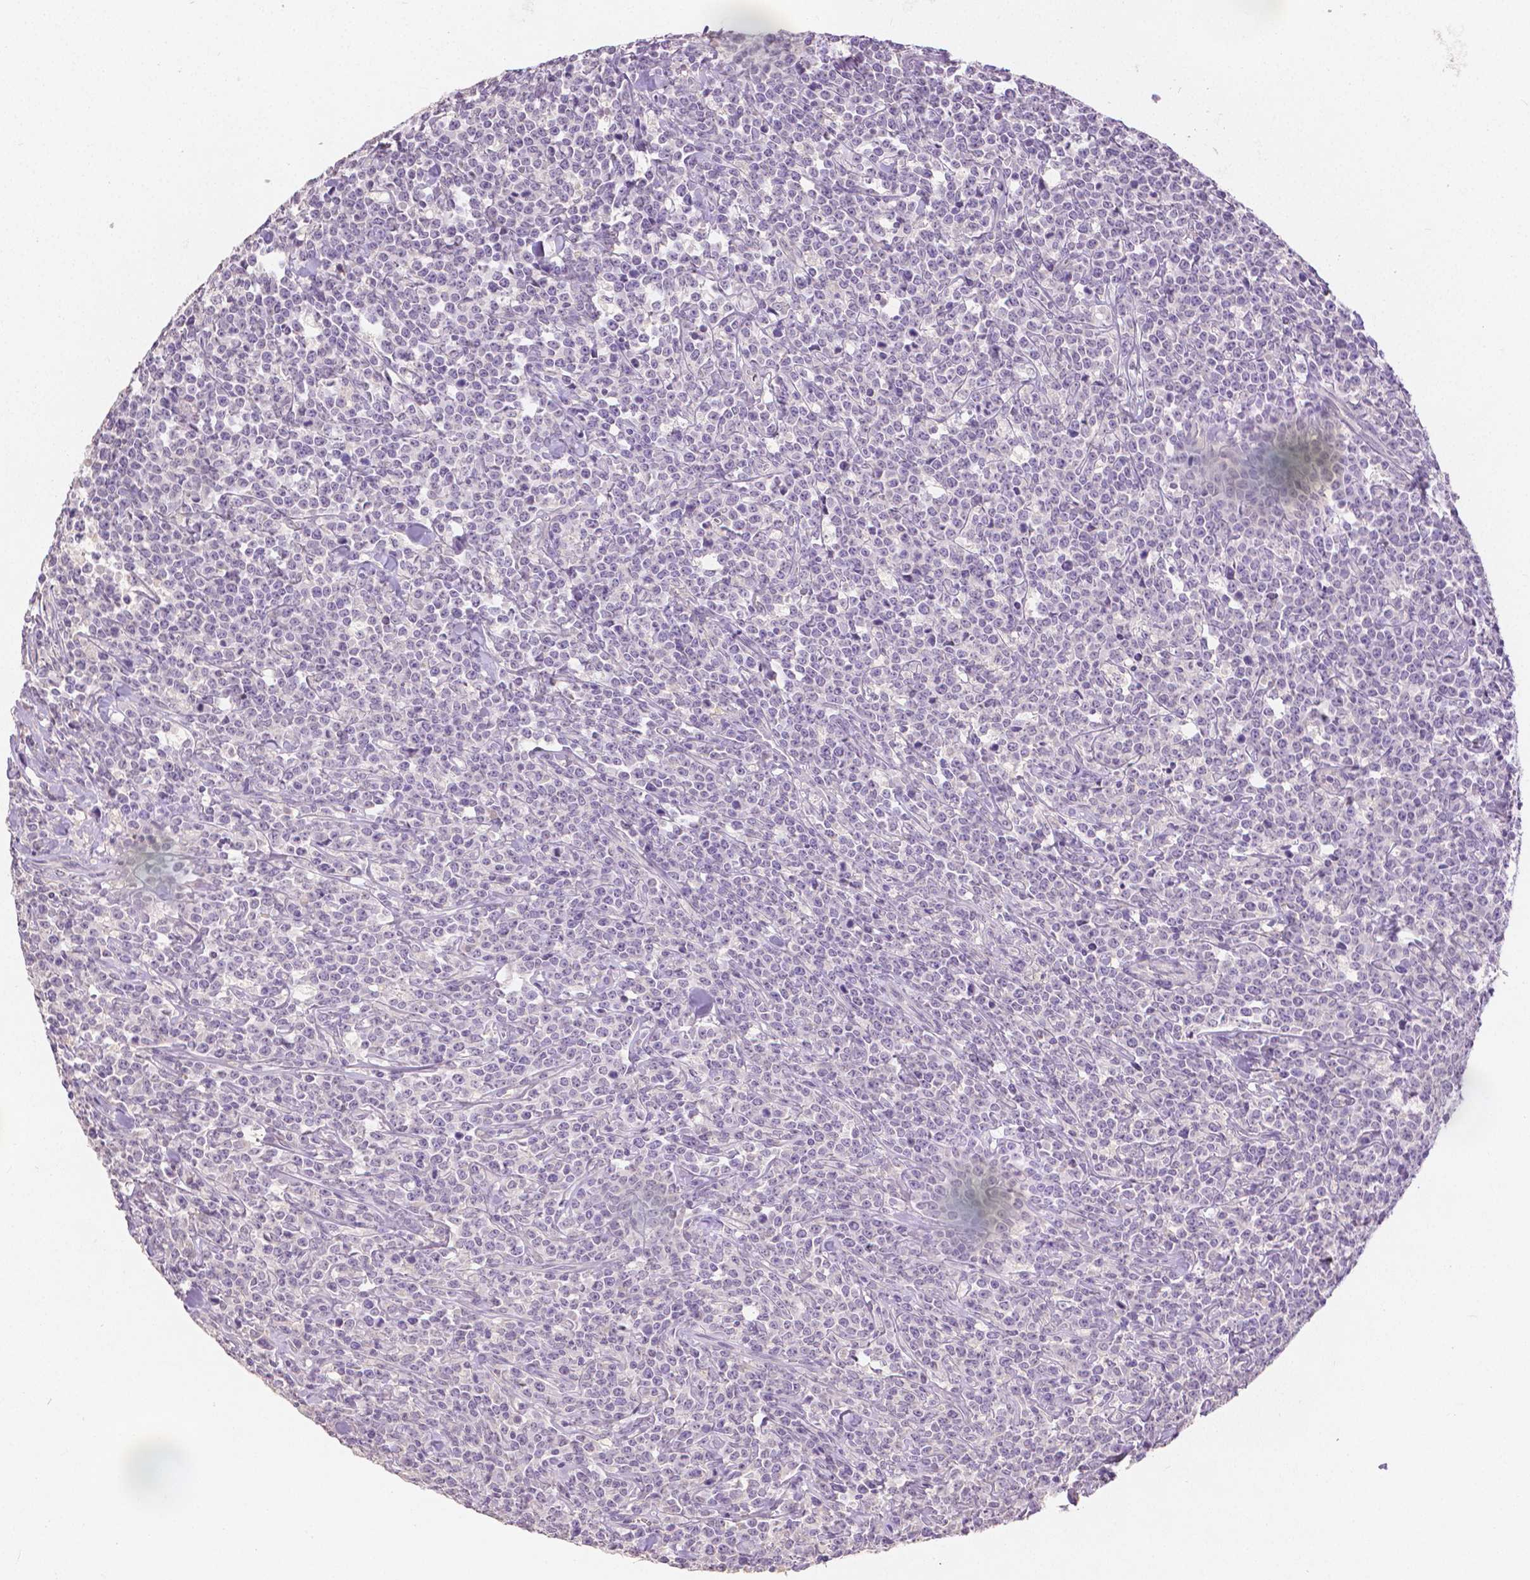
{"staining": {"intensity": "negative", "quantity": "none", "location": "none"}, "tissue": "lymphoma", "cell_type": "Tumor cells", "image_type": "cancer", "snomed": [{"axis": "morphology", "description": "Malignant lymphoma, non-Hodgkin's type, High grade"}, {"axis": "topography", "description": "Small intestine"}], "caption": "This is an immunohistochemistry (IHC) photomicrograph of human malignant lymphoma, non-Hodgkin's type (high-grade). There is no expression in tumor cells.", "gene": "TGM1", "patient": {"sex": "female", "age": 56}}